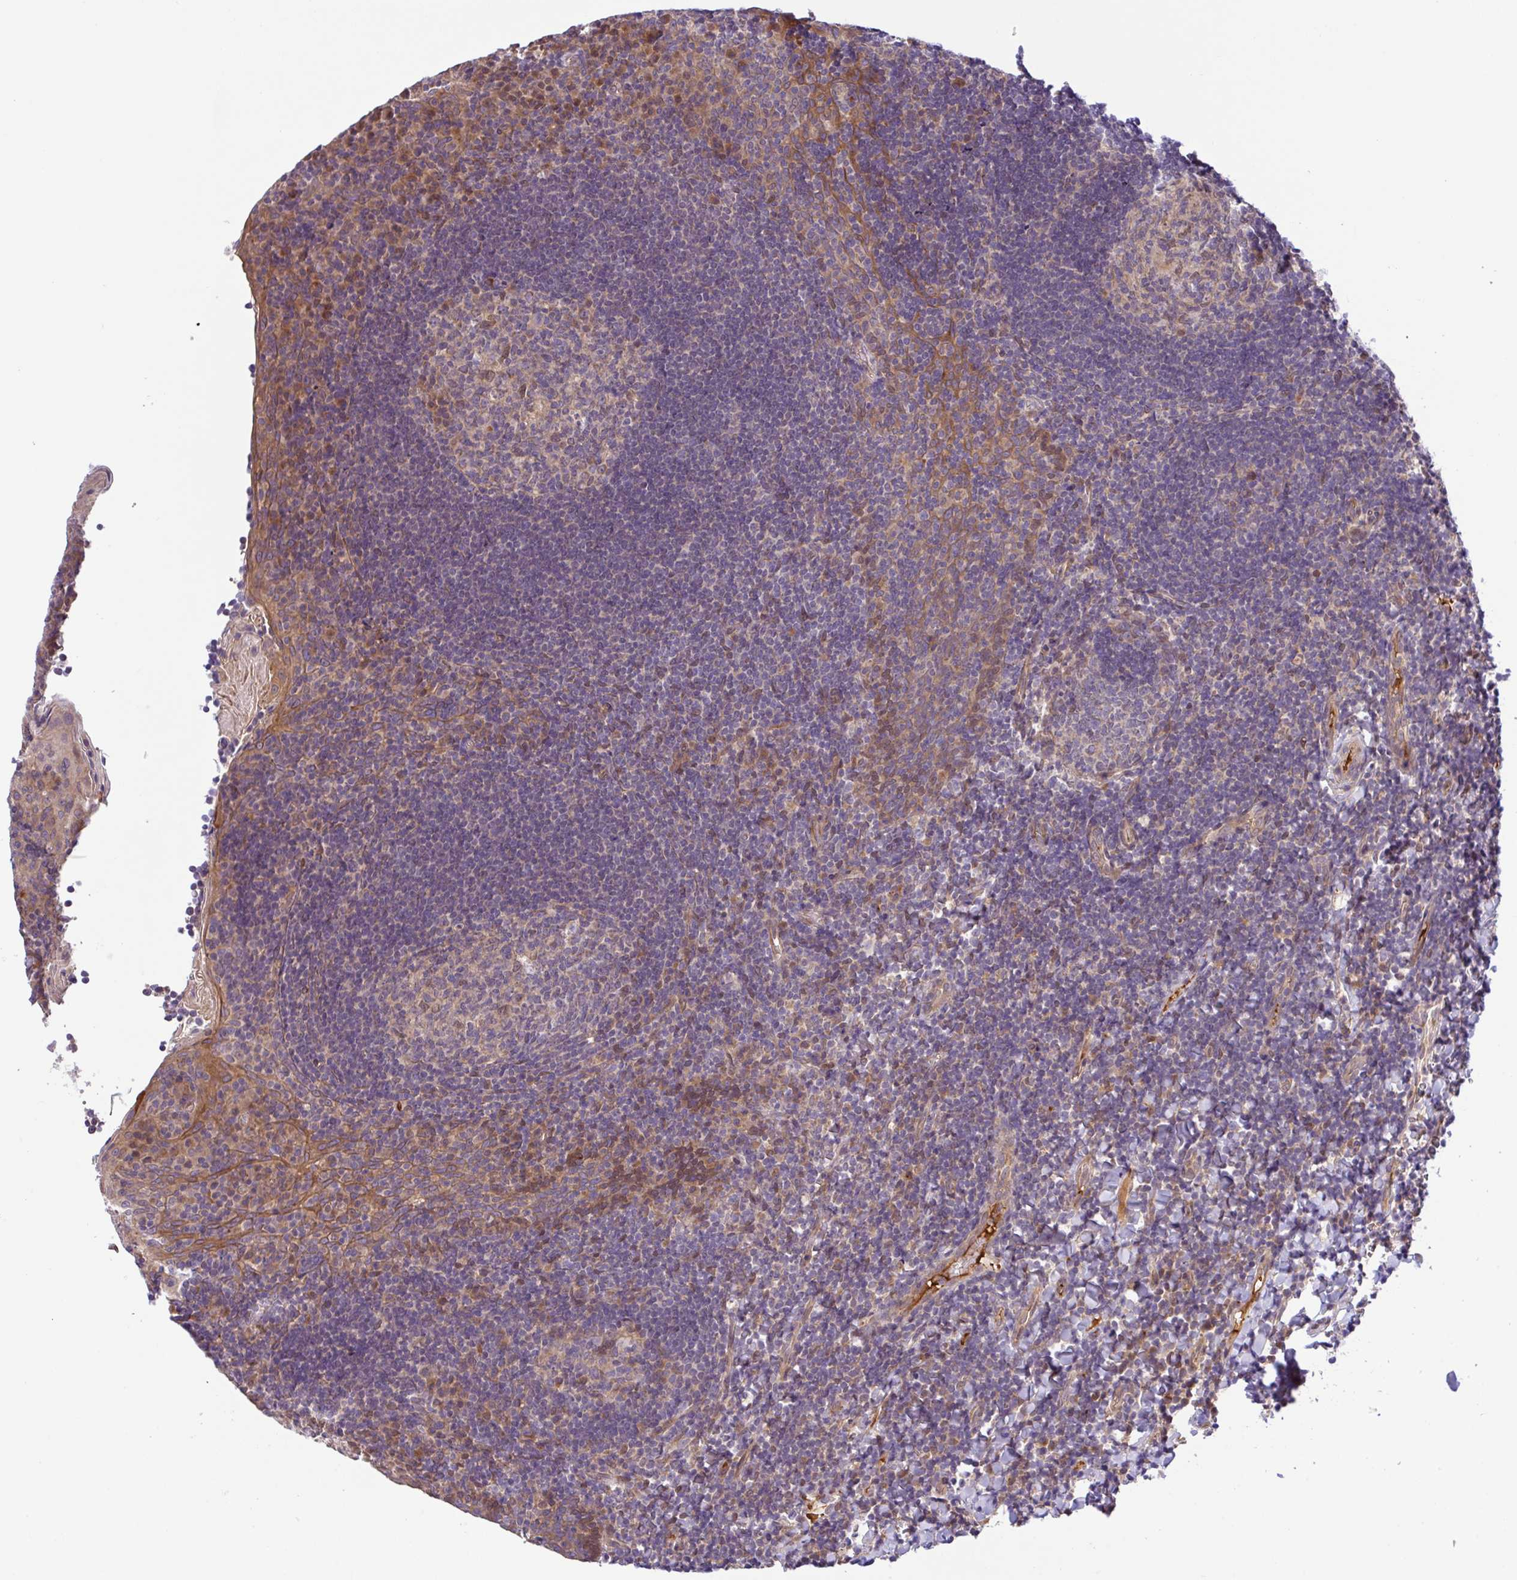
{"staining": {"intensity": "weak", "quantity": "25%-75%", "location": "cytoplasmic/membranous"}, "tissue": "tonsil", "cell_type": "Germinal center cells", "image_type": "normal", "snomed": [{"axis": "morphology", "description": "Normal tissue, NOS"}, {"axis": "topography", "description": "Tonsil"}], "caption": "Protein staining of unremarkable tonsil reveals weak cytoplasmic/membranous staining in approximately 25%-75% of germinal center cells.", "gene": "UBE4A", "patient": {"sex": "male", "age": 17}}